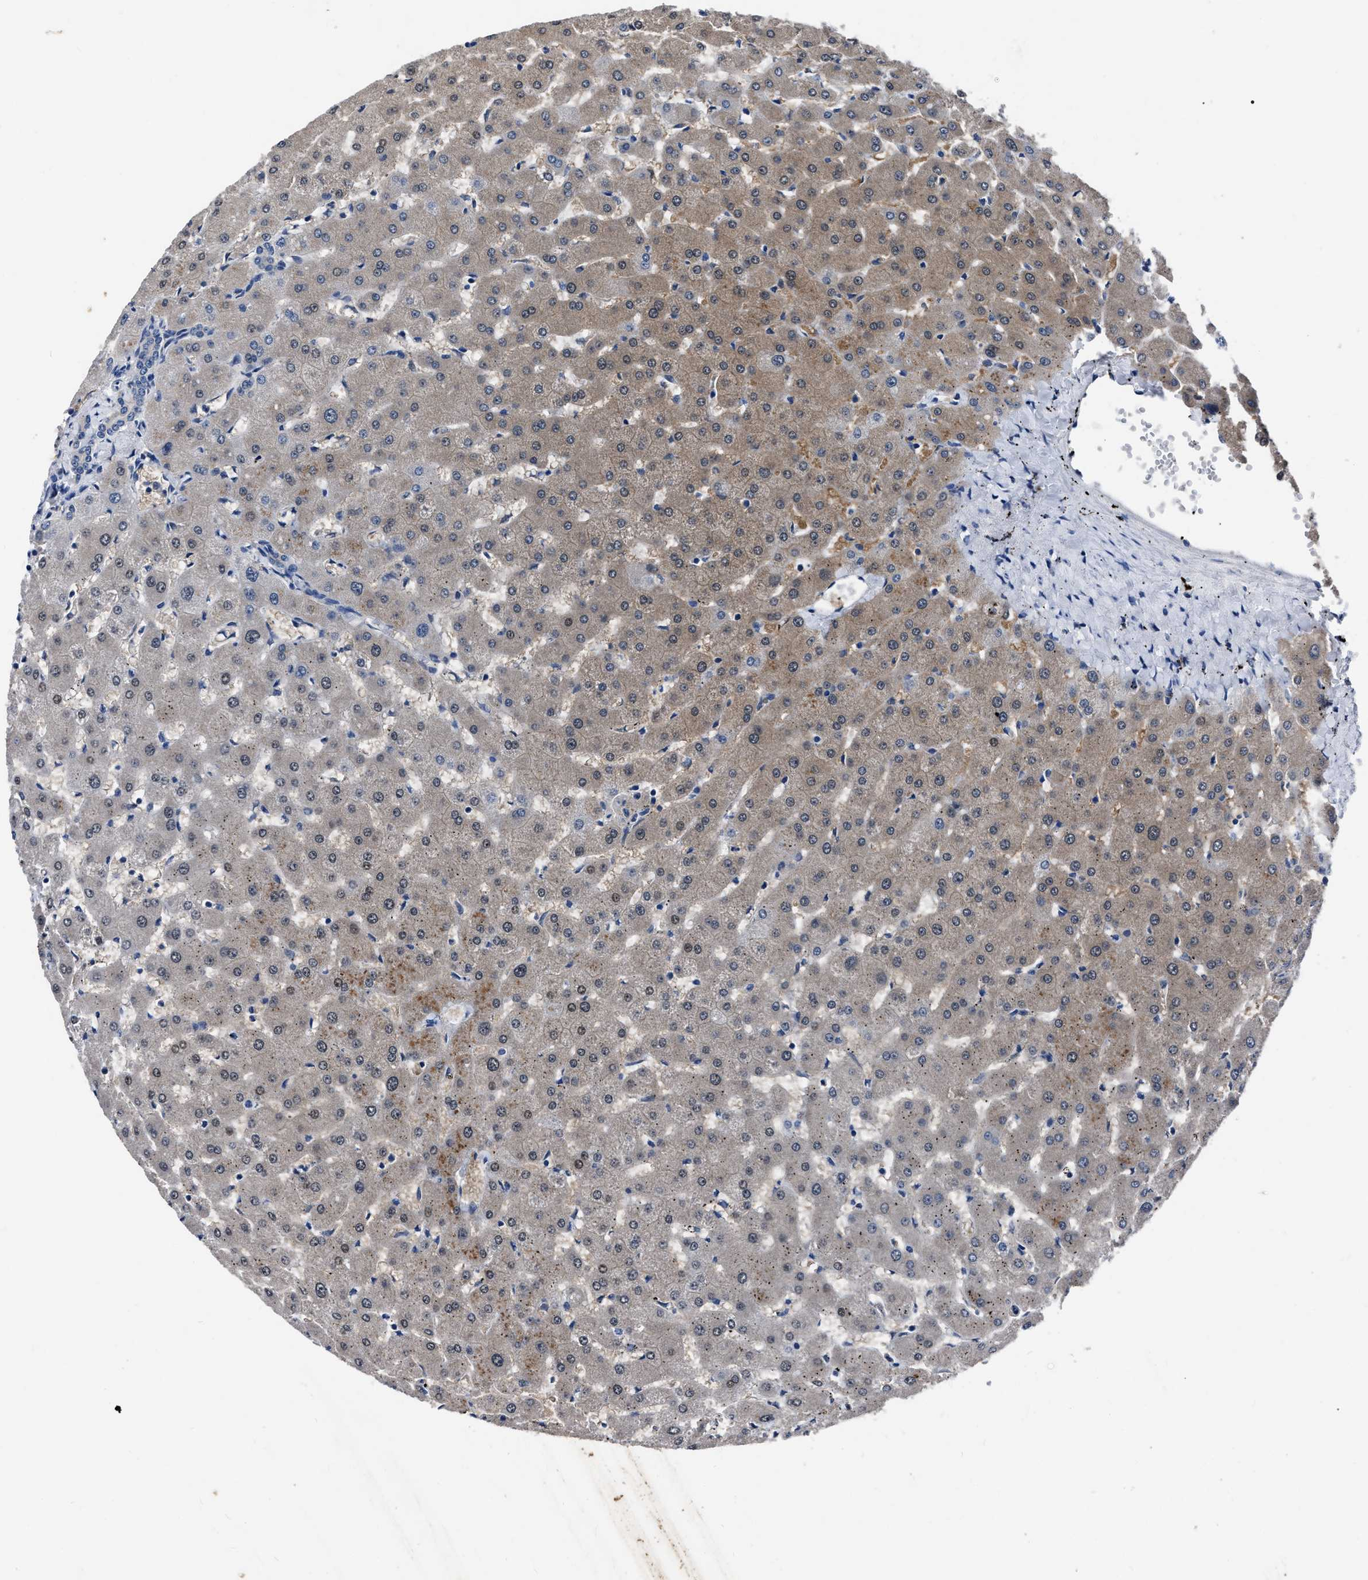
{"staining": {"intensity": "weak", "quantity": "<25%", "location": "cytoplasmic/membranous,nuclear"}, "tissue": "liver", "cell_type": "Cholangiocytes", "image_type": "normal", "snomed": [{"axis": "morphology", "description": "Normal tissue, NOS"}, {"axis": "topography", "description": "Liver"}], "caption": "Immunohistochemical staining of unremarkable human liver displays no significant expression in cholangiocytes. (Brightfield microscopy of DAB immunohistochemistry (IHC) at high magnification).", "gene": "OR10G3", "patient": {"sex": "female", "age": 63}}